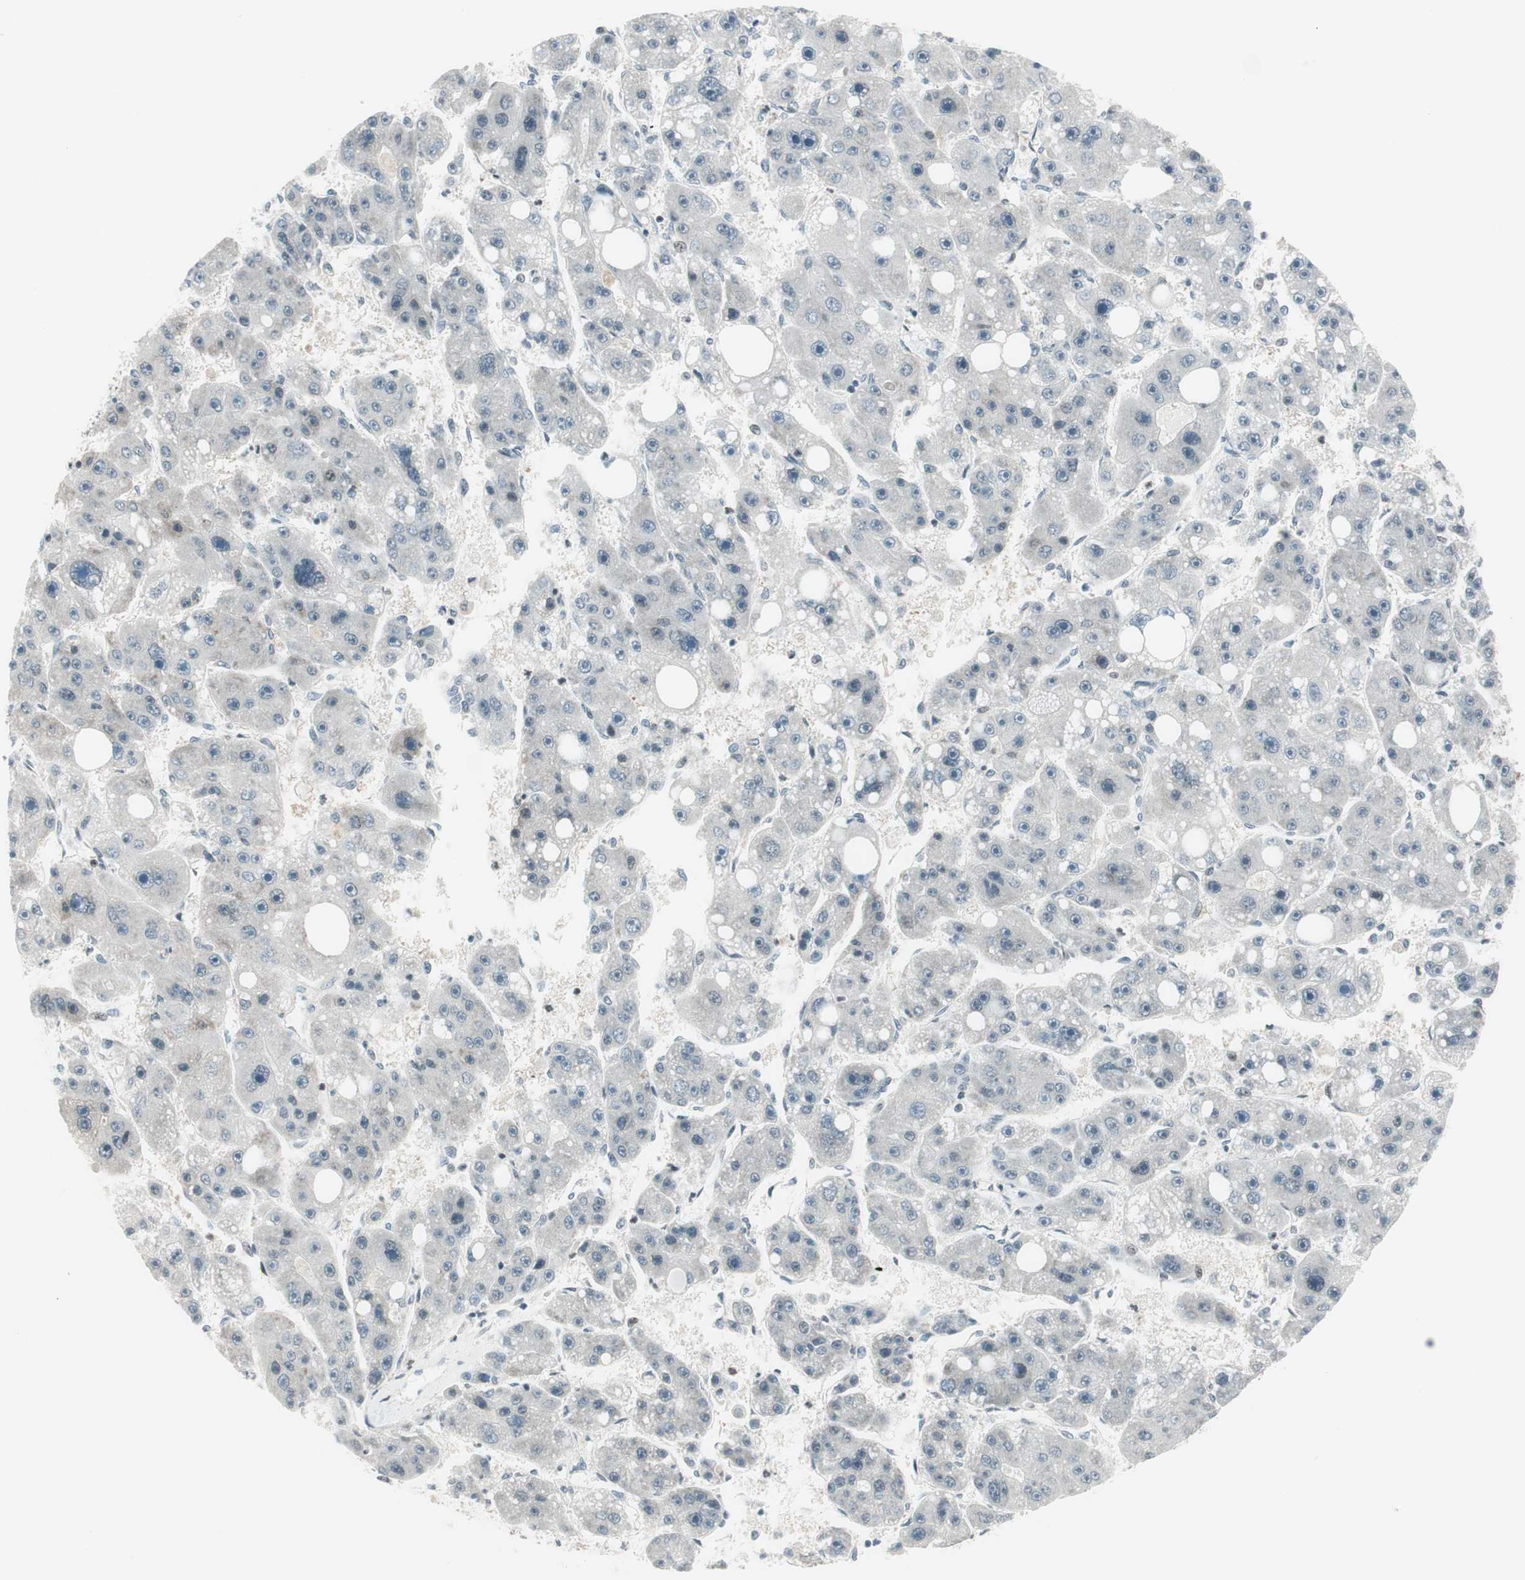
{"staining": {"intensity": "negative", "quantity": "none", "location": "none"}, "tissue": "liver cancer", "cell_type": "Tumor cells", "image_type": "cancer", "snomed": [{"axis": "morphology", "description": "Carcinoma, Hepatocellular, NOS"}, {"axis": "topography", "description": "Liver"}], "caption": "This is a histopathology image of immunohistochemistry staining of liver cancer, which shows no expression in tumor cells. The staining was performed using DAB (3,3'-diaminobenzidine) to visualize the protein expression in brown, while the nuclei were stained in blue with hematoxylin (Magnification: 20x).", "gene": "TPT1", "patient": {"sex": "female", "age": 61}}